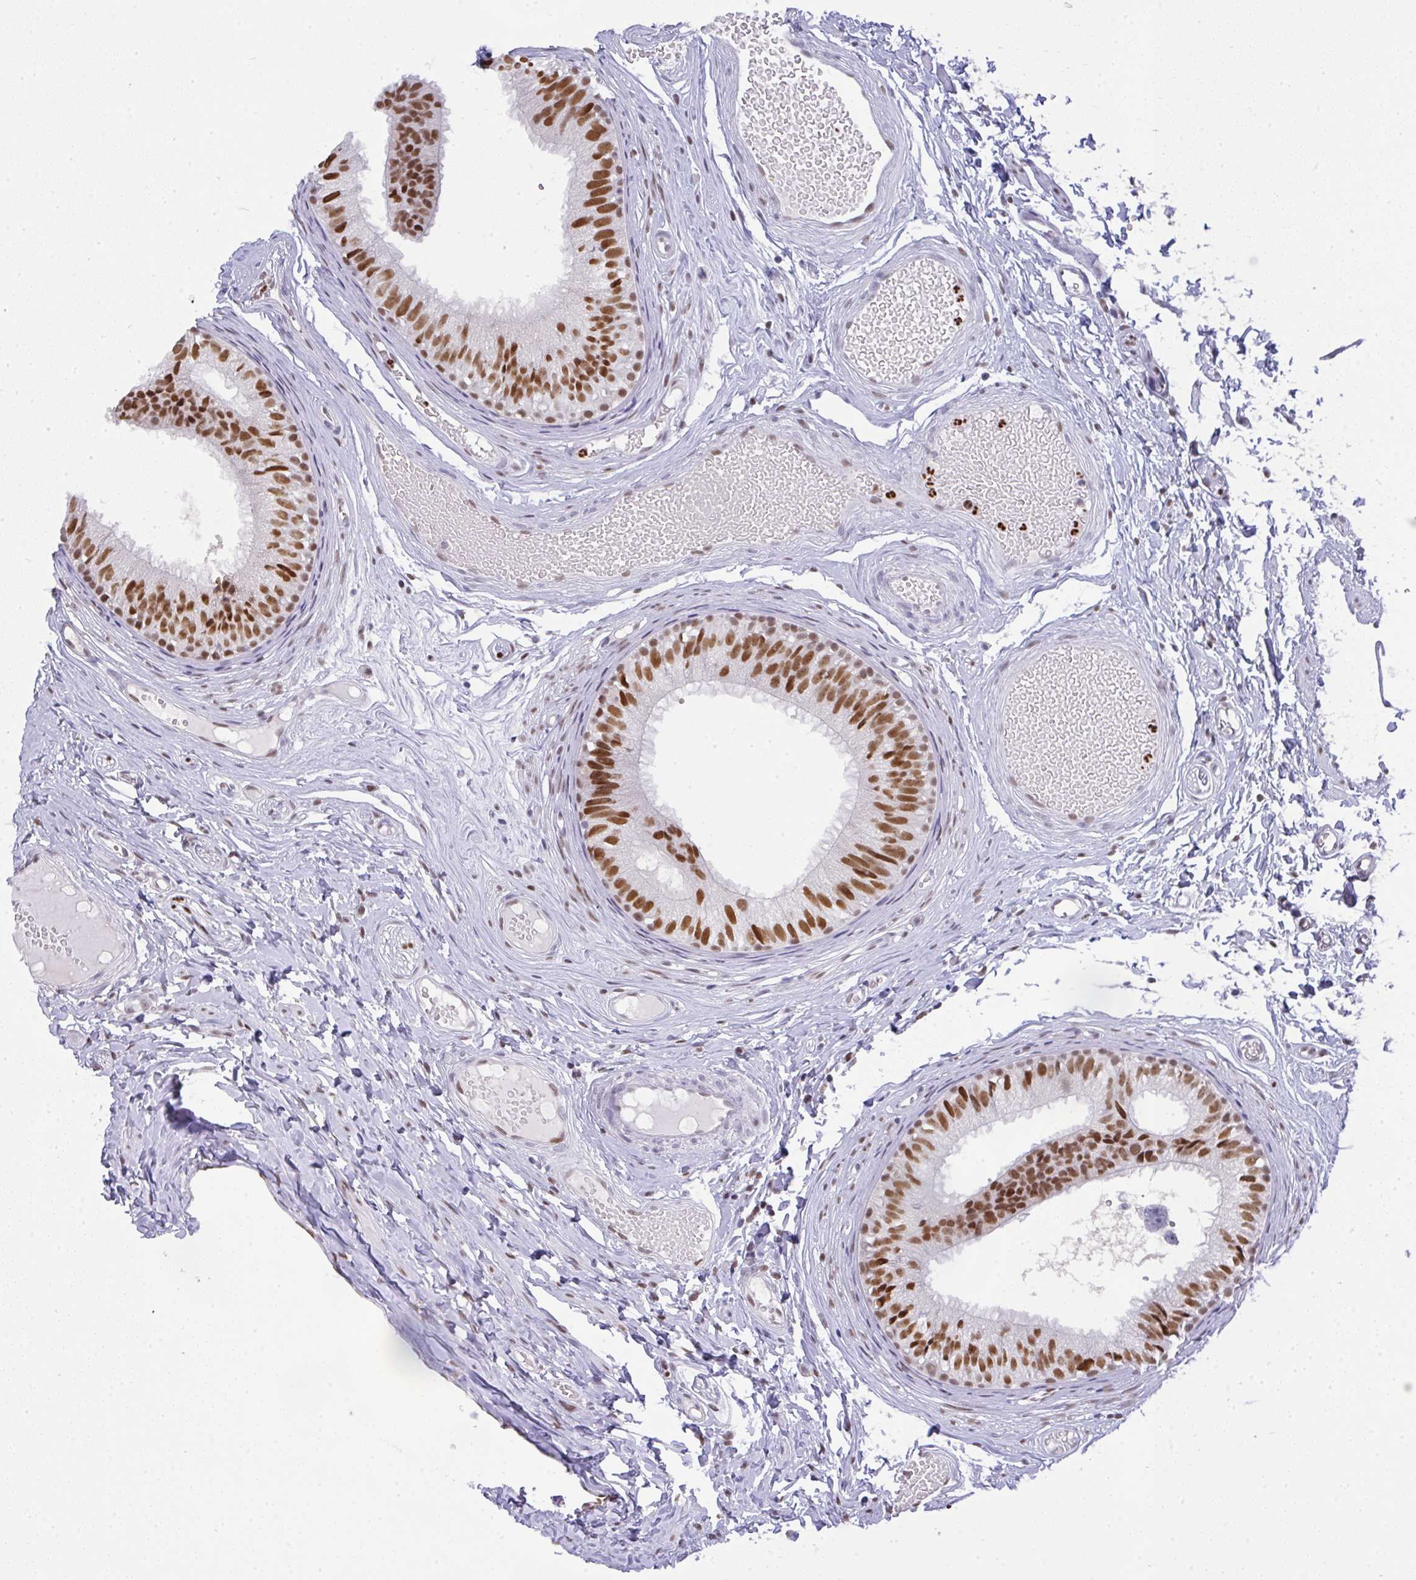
{"staining": {"intensity": "strong", "quantity": ">75%", "location": "nuclear"}, "tissue": "epididymis", "cell_type": "Glandular cells", "image_type": "normal", "snomed": [{"axis": "morphology", "description": "Normal tissue, NOS"}, {"axis": "morphology", "description": "Seminoma, NOS"}, {"axis": "topography", "description": "Testis"}, {"axis": "topography", "description": "Epididymis"}], "caption": "Strong nuclear staining for a protein is appreciated in about >75% of glandular cells of normal epididymis using IHC.", "gene": "BBX", "patient": {"sex": "male", "age": 34}}